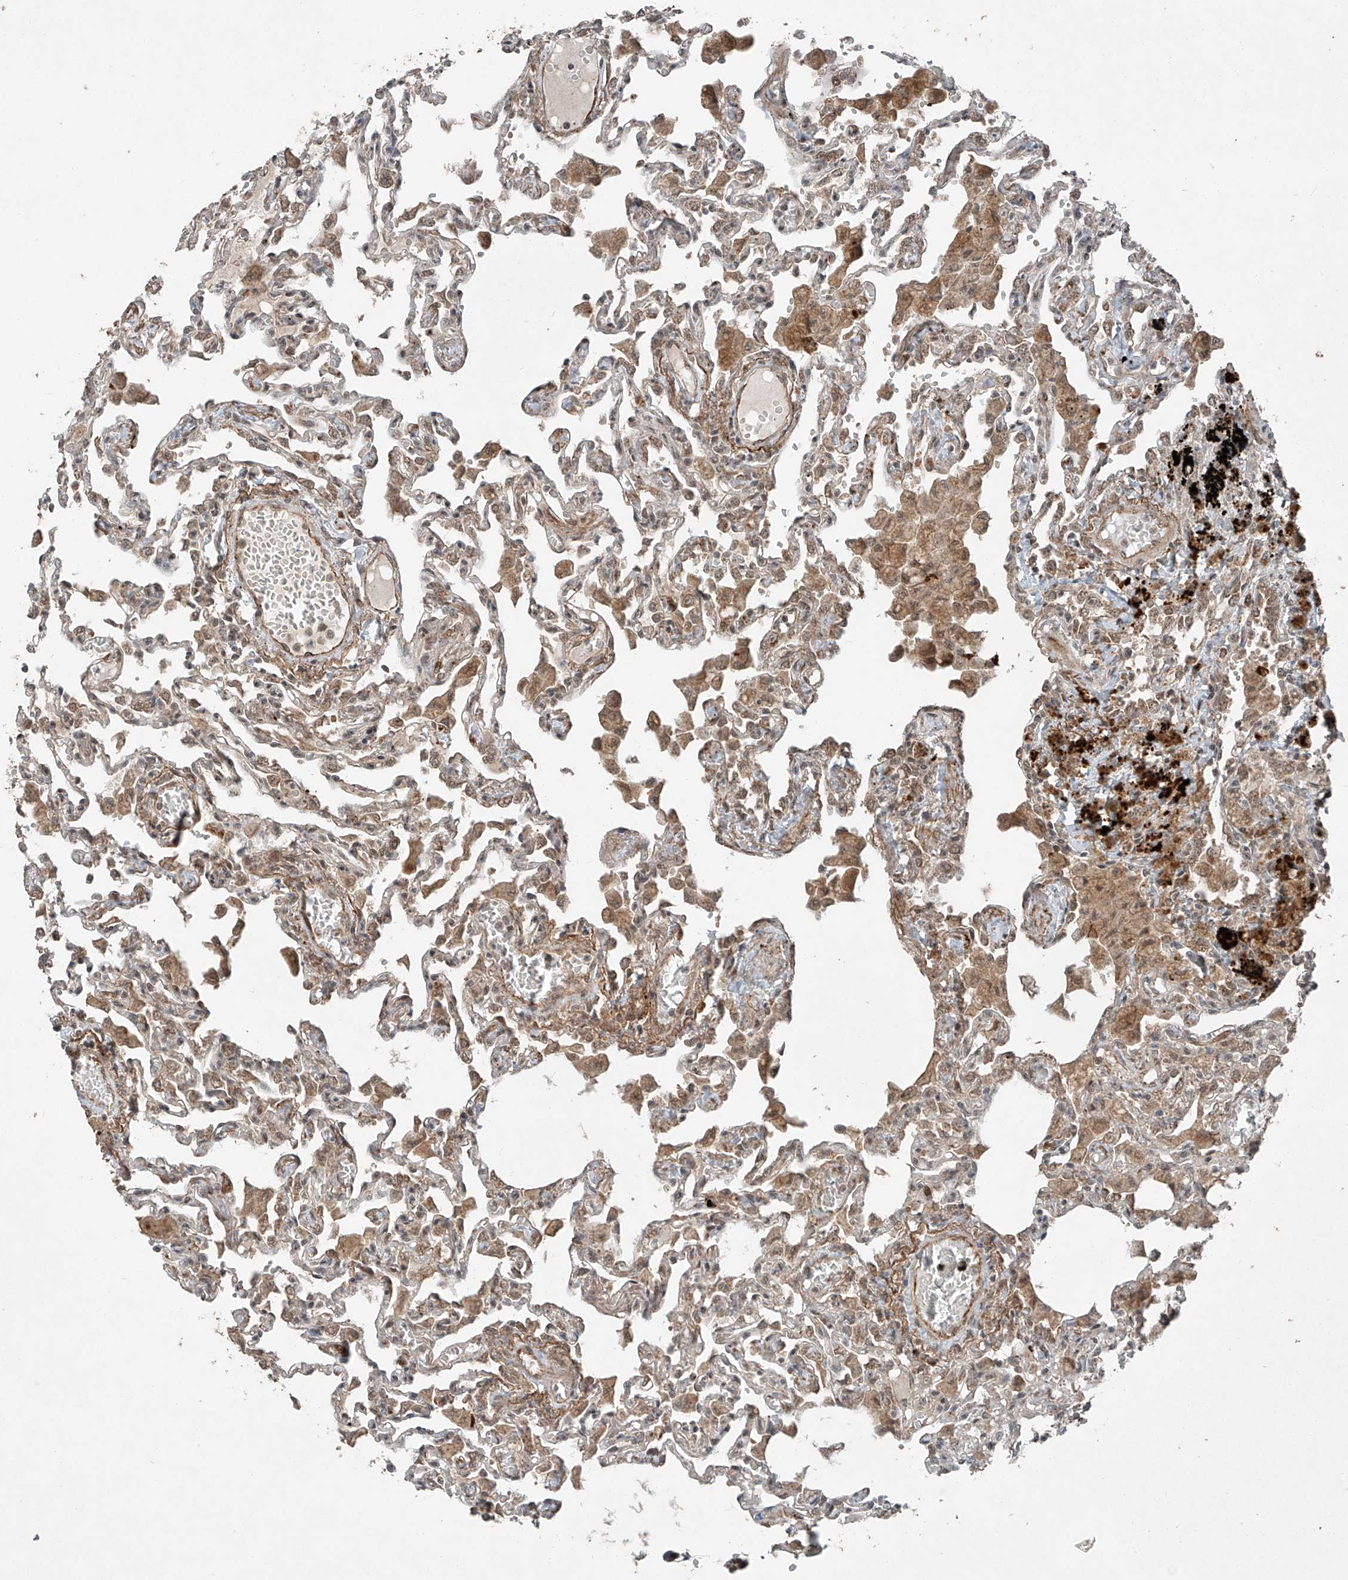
{"staining": {"intensity": "weak", "quantity": "25%-75%", "location": "cytoplasmic/membranous"}, "tissue": "lung", "cell_type": "Alveolar cells", "image_type": "normal", "snomed": [{"axis": "morphology", "description": "Normal tissue, NOS"}, {"axis": "topography", "description": "Bronchus"}, {"axis": "topography", "description": "Lung"}], "caption": "About 25%-75% of alveolar cells in unremarkable lung exhibit weak cytoplasmic/membranous protein positivity as visualized by brown immunohistochemical staining.", "gene": "ZNF620", "patient": {"sex": "female", "age": 49}}